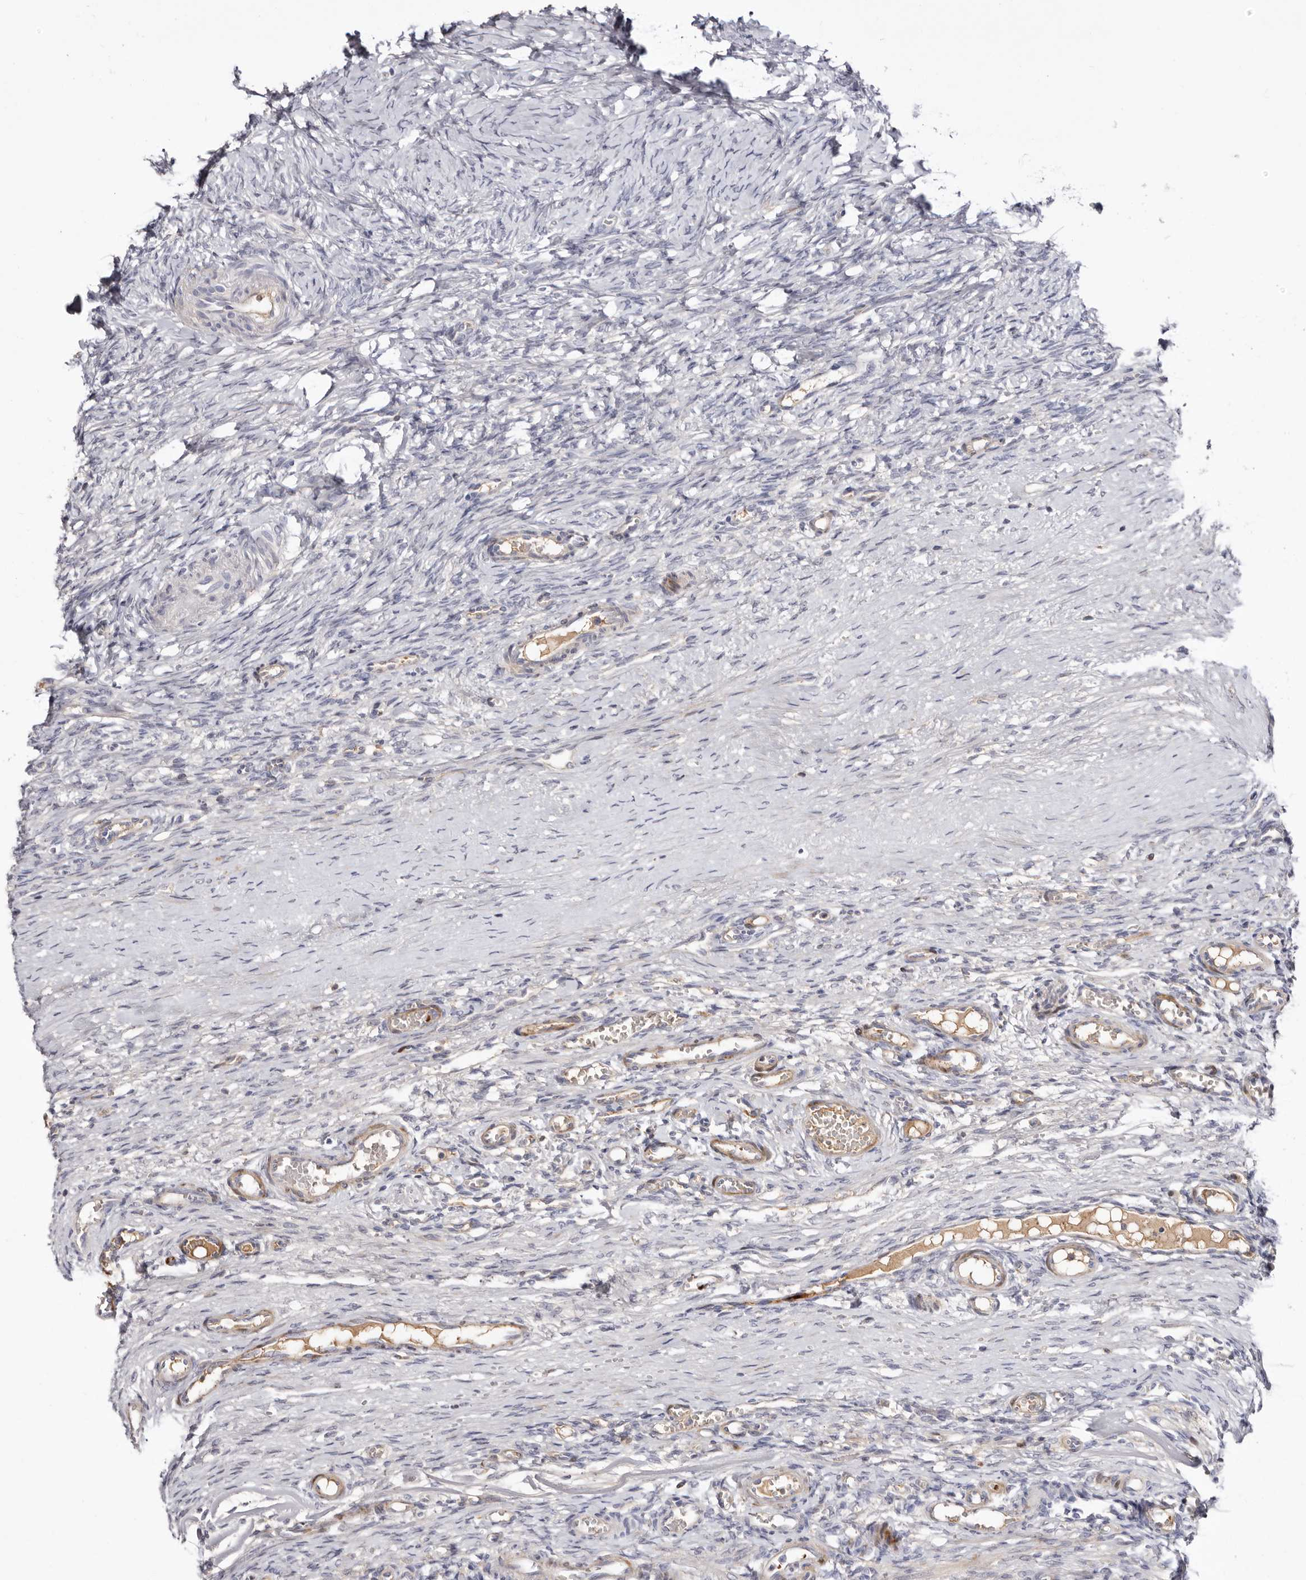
{"staining": {"intensity": "negative", "quantity": "none", "location": "none"}, "tissue": "ovary", "cell_type": "Ovarian stroma cells", "image_type": "normal", "snomed": [{"axis": "morphology", "description": "Adenocarcinoma, NOS"}, {"axis": "topography", "description": "Endometrium"}], "caption": "Ovarian stroma cells show no significant positivity in unremarkable ovary. The staining was performed using DAB (3,3'-diaminobenzidine) to visualize the protein expression in brown, while the nuclei were stained in blue with hematoxylin (Magnification: 20x).", "gene": "LMLN", "patient": {"sex": "female", "age": 32}}